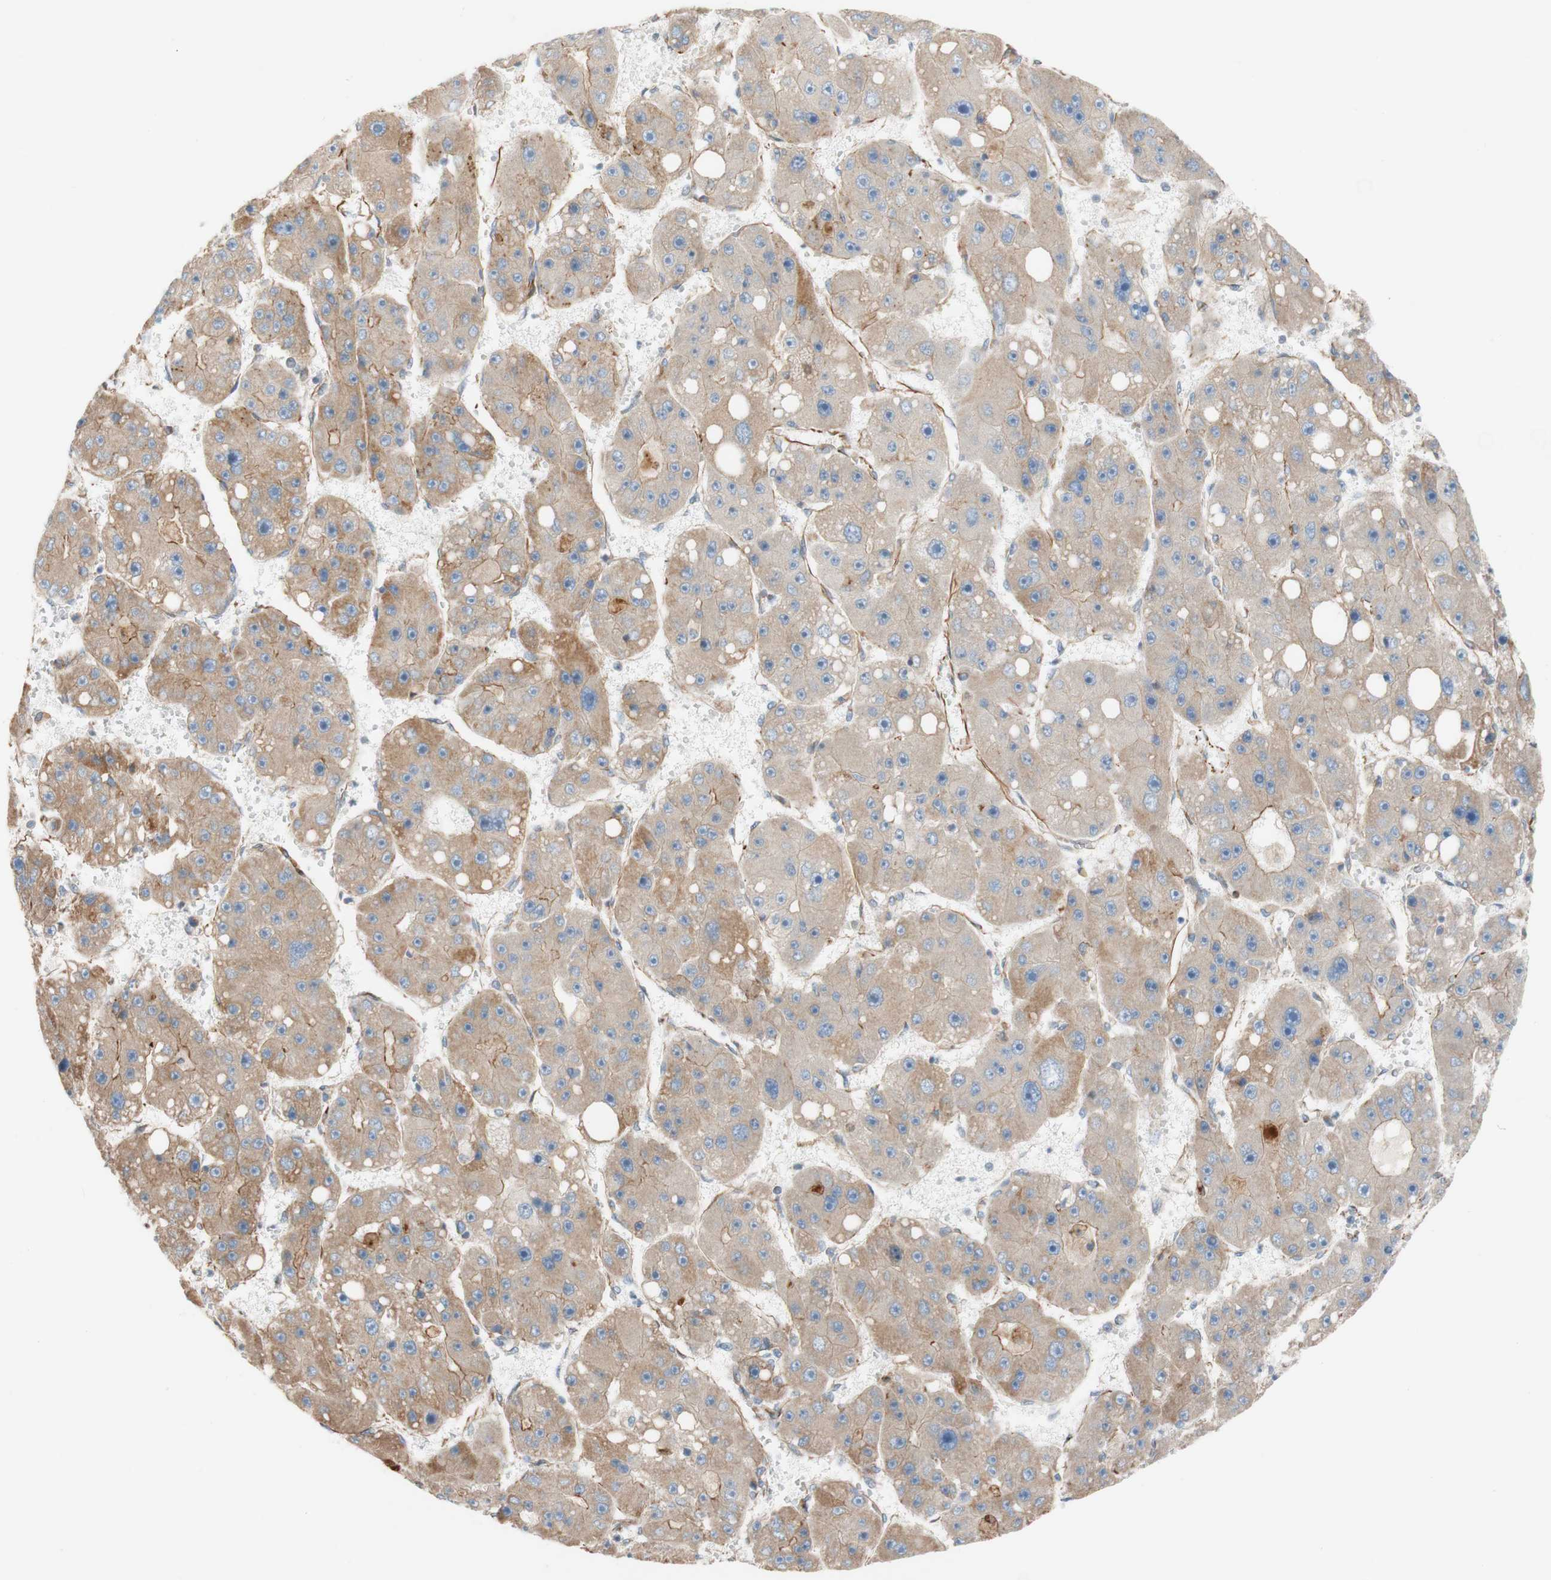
{"staining": {"intensity": "weak", "quantity": ">75%", "location": "cytoplasmic/membranous"}, "tissue": "liver cancer", "cell_type": "Tumor cells", "image_type": "cancer", "snomed": [{"axis": "morphology", "description": "Carcinoma, Hepatocellular, NOS"}, {"axis": "topography", "description": "Liver"}], "caption": "The histopathology image demonstrates staining of liver hepatocellular carcinoma, revealing weak cytoplasmic/membranous protein expression (brown color) within tumor cells.", "gene": "C1orf43", "patient": {"sex": "female", "age": 61}}